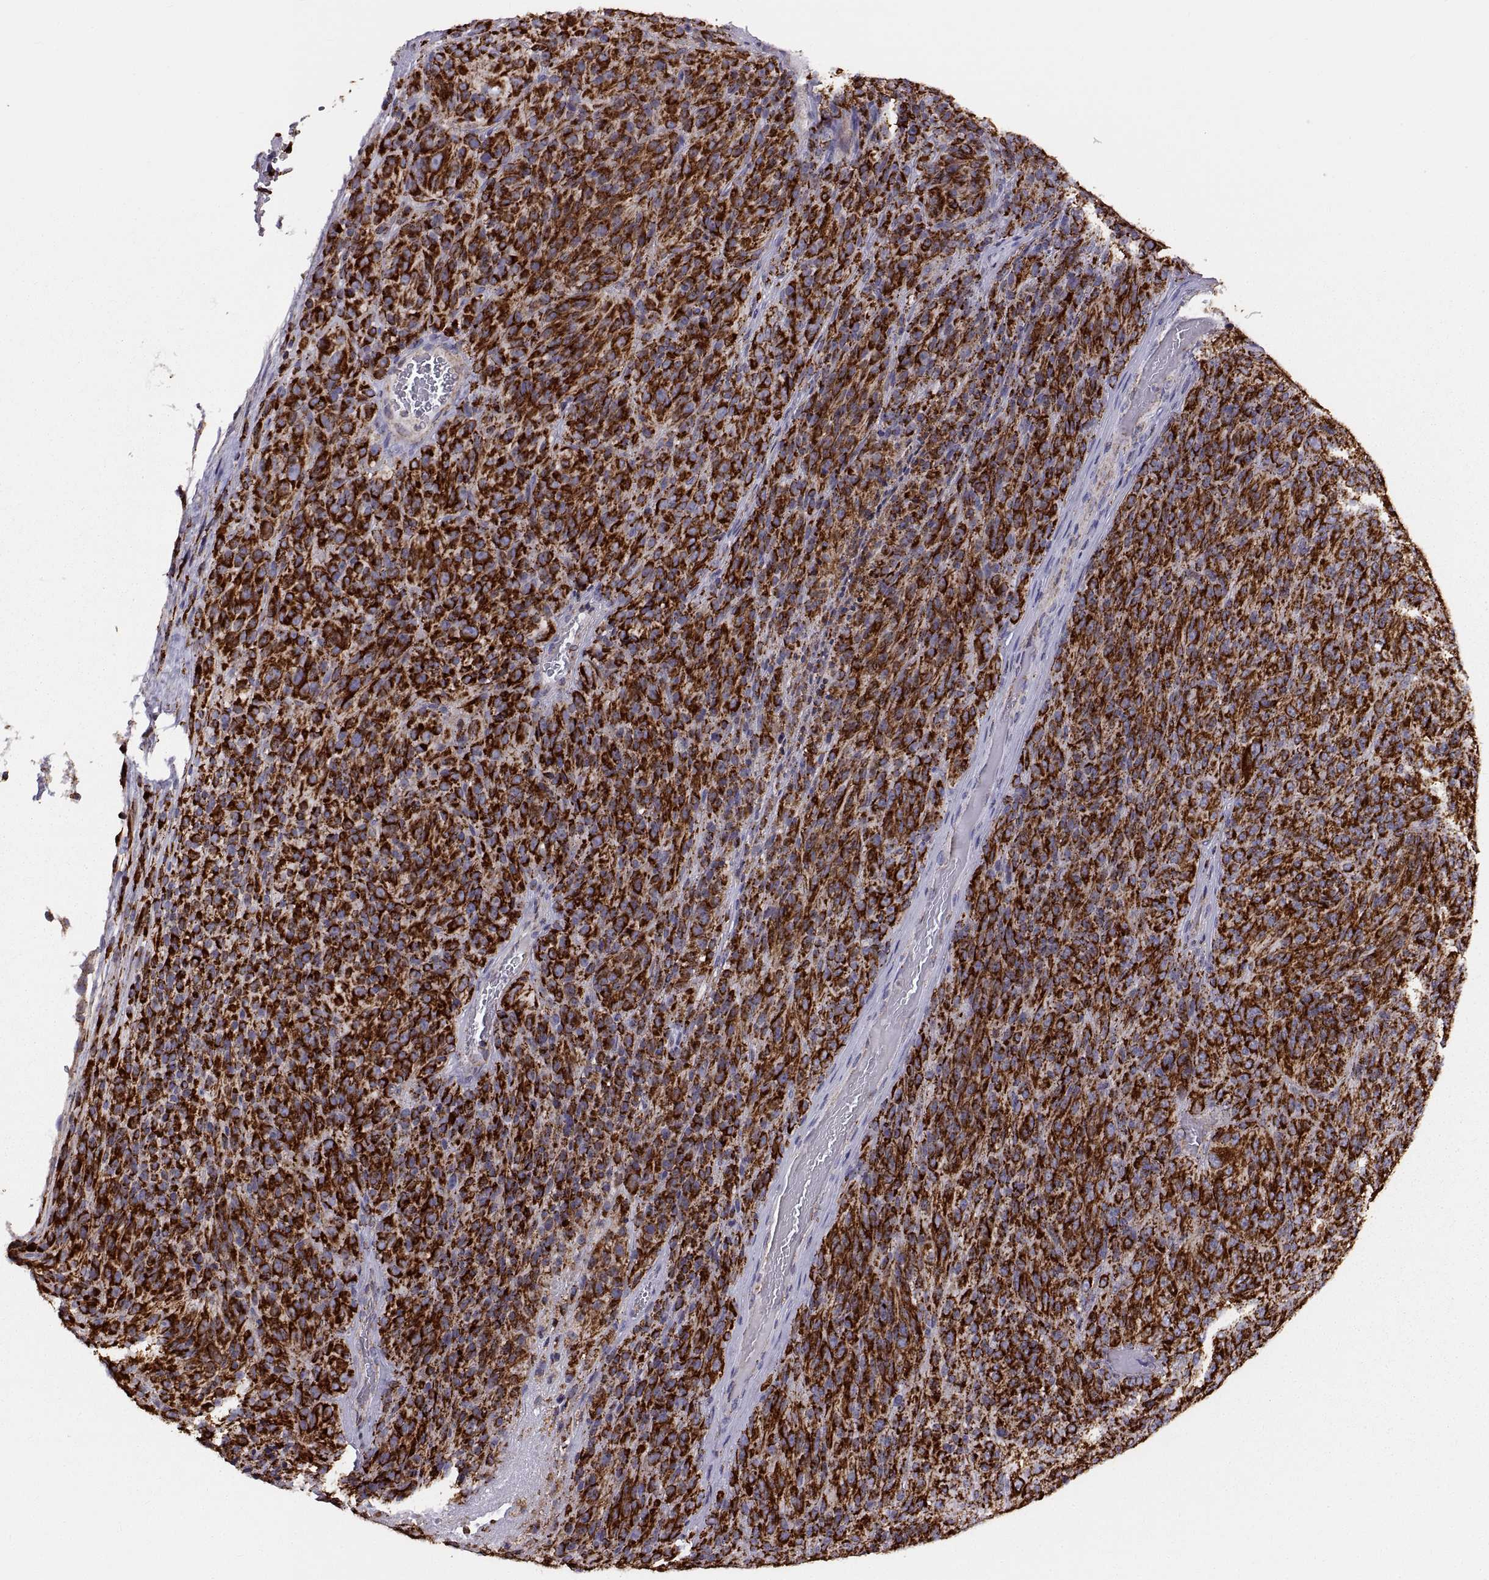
{"staining": {"intensity": "strong", "quantity": ">75%", "location": "cytoplasmic/membranous"}, "tissue": "melanoma", "cell_type": "Tumor cells", "image_type": "cancer", "snomed": [{"axis": "morphology", "description": "Malignant melanoma, Metastatic site"}, {"axis": "topography", "description": "Brain"}], "caption": "Protein analysis of malignant melanoma (metastatic site) tissue displays strong cytoplasmic/membranous expression in approximately >75% of tumor cells. The staining was performed using DAB (3,3'-diaminobenzidine) to visualize the protein expression in brown, while the nuclei were stained in blue with hematoxylin (Magnification: 20x).", "gene": "ARSD", "patient": {"sex": "female", "age": 56}}